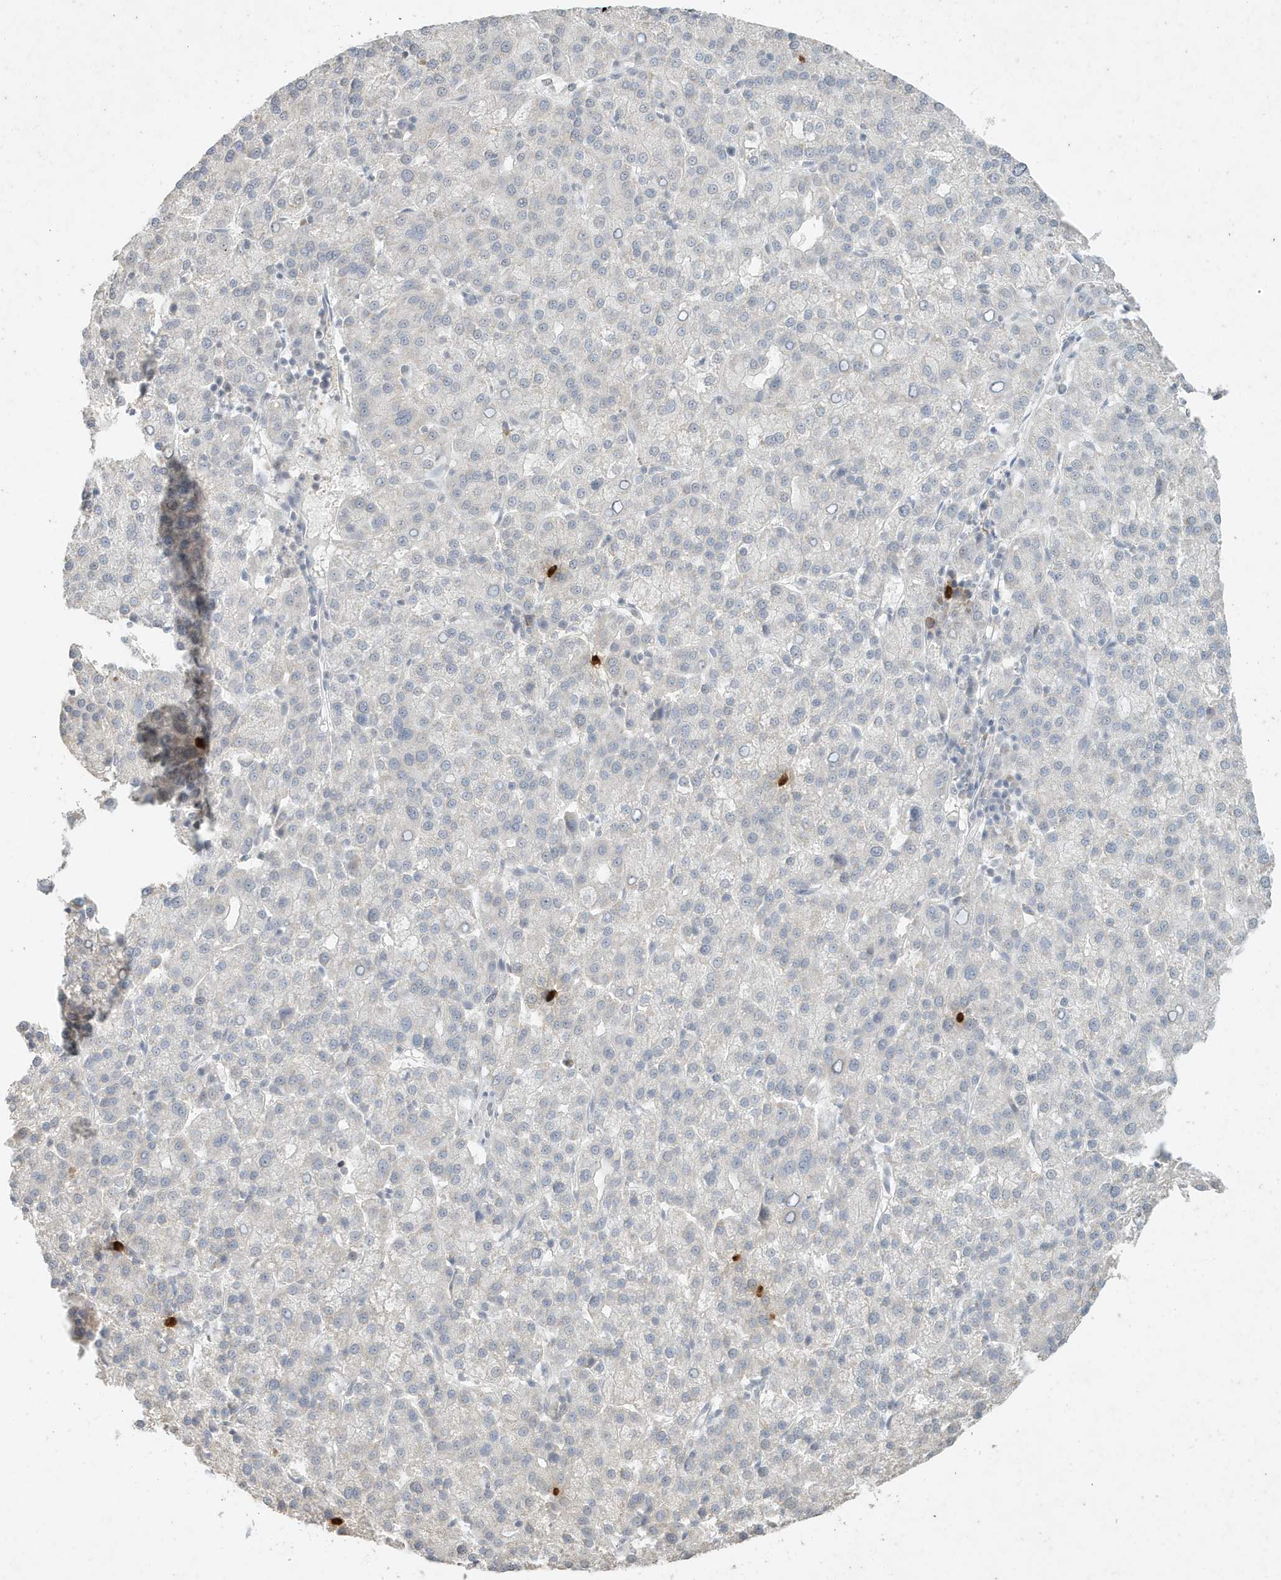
{"staining": {"intensity": "negative", "quantity": "none", "location": "none"}, "tissue": "liver cancer", "cell_type": "Tumor cells", "image_type": "cancer", "snomed": [{"axis": "morphology", "description": "Carcinoma, Hepatocellular, NOS"}, {"axis": "topography", "description": "Liver"}], "caption": "Immunohistochemistry micrograph of neoplastic tissue: liver hepatocellular carcinoma stained with DAB exhibits no significant protein staining in tumor cells.", "gene": "DEFA1", "patient": {"sex": "female", "age": 58}}